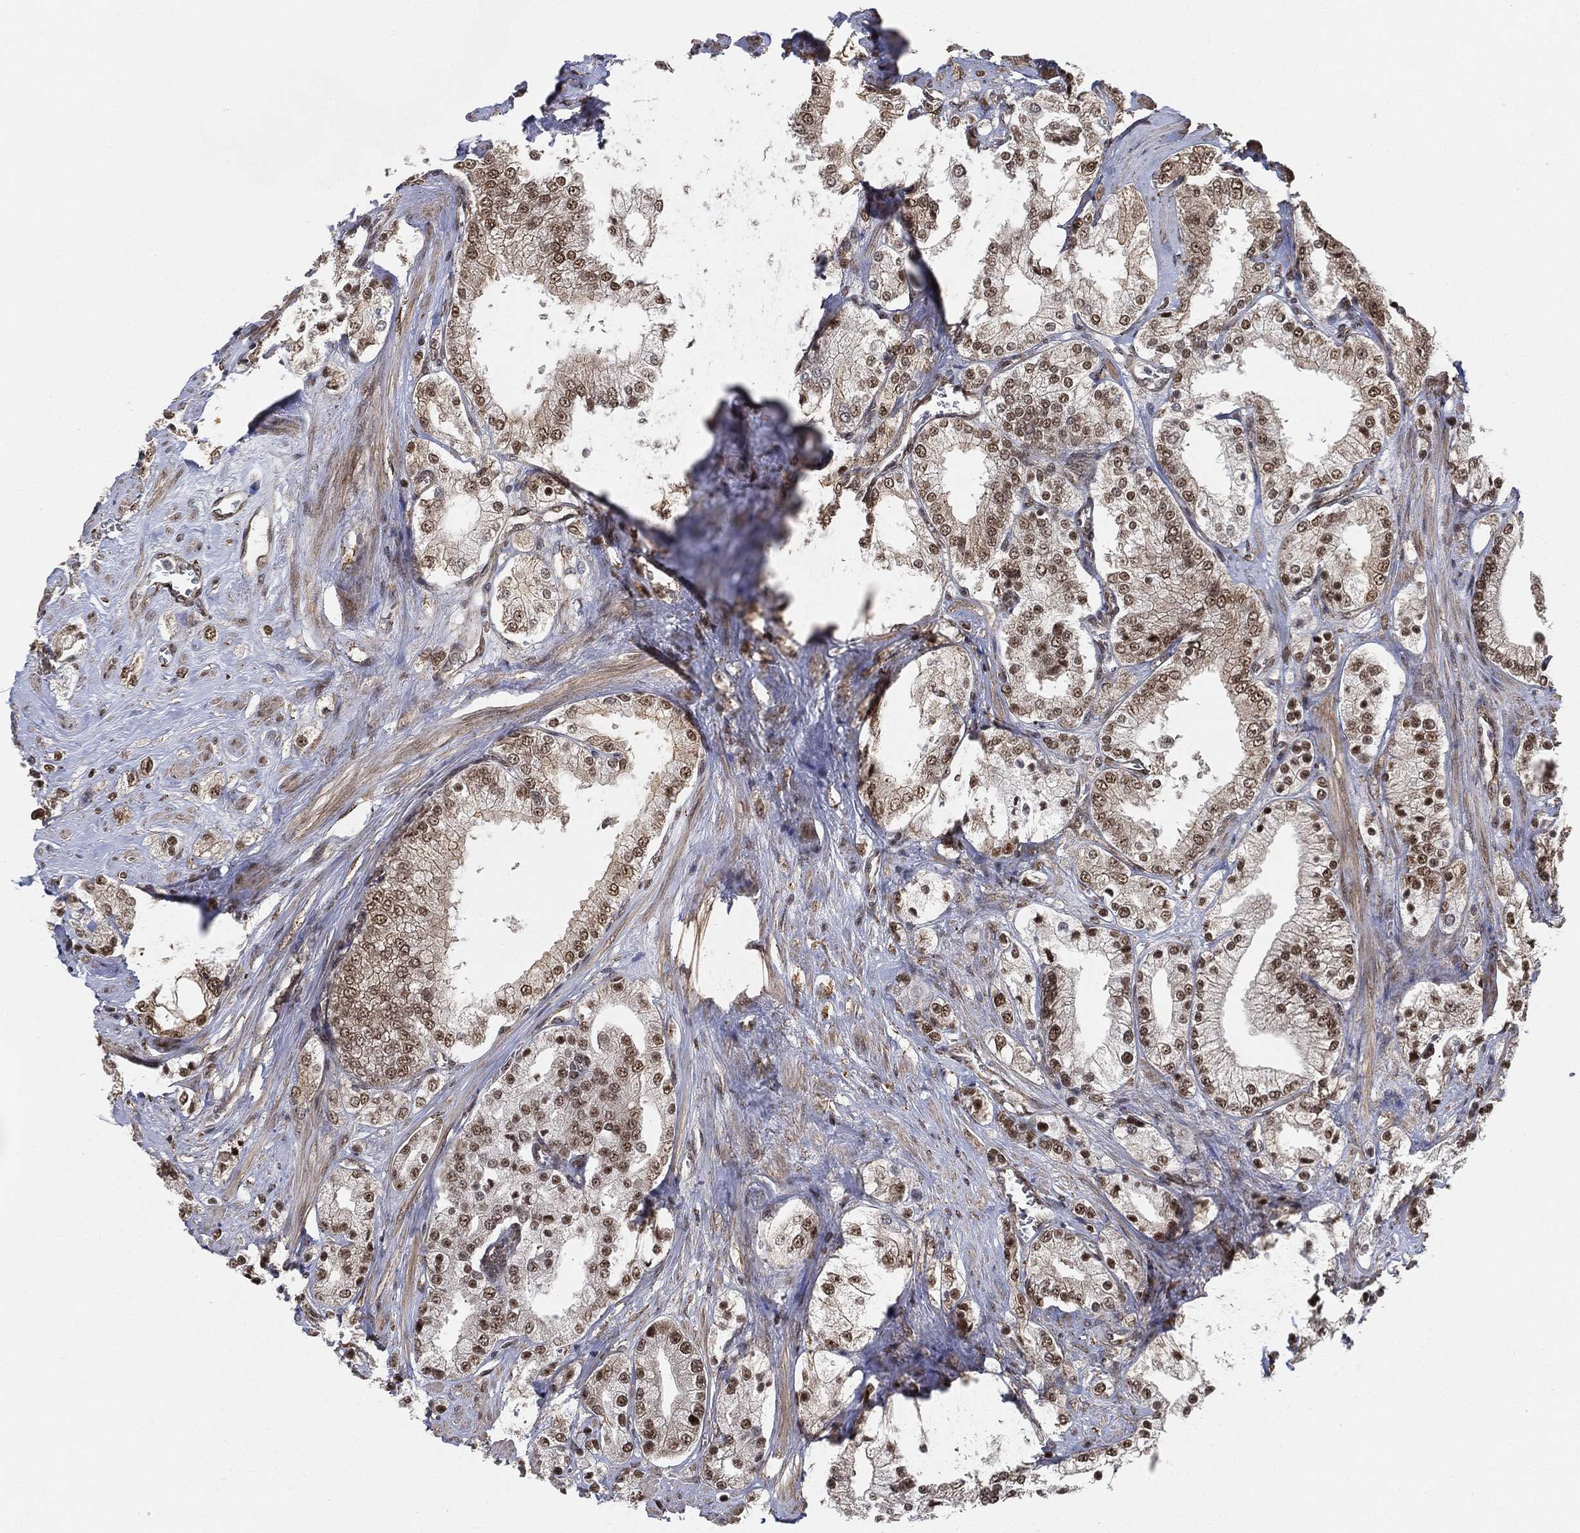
{"staining": {"intensity": "strong", "quantity": ">75%", "location": "nuclear"}, "tissue": "prostate cancer", "cell_type": "Tumor cells", "image_type": "cancer", "snomed": [{"axis": "morphology", "description": "Adenocarcinoma, NOS"}, {"axis": "topography", "description": "Prostate and seminal vesicle, NOS"}, {"axis": "topography", "description": "Prostate"}], "caption": "Immunohistochemistry (IHC) photomicrograph of neoplastic tissue: human prostate cancer stained using immunohistochemistry (IHC) displays high levels of strong protein expression localized specifically in the nuclear of tumor cells, appearing as a nuclear brown color.", "gene": "RSRC2", "patient": {"sex": "male", "age": 67}}